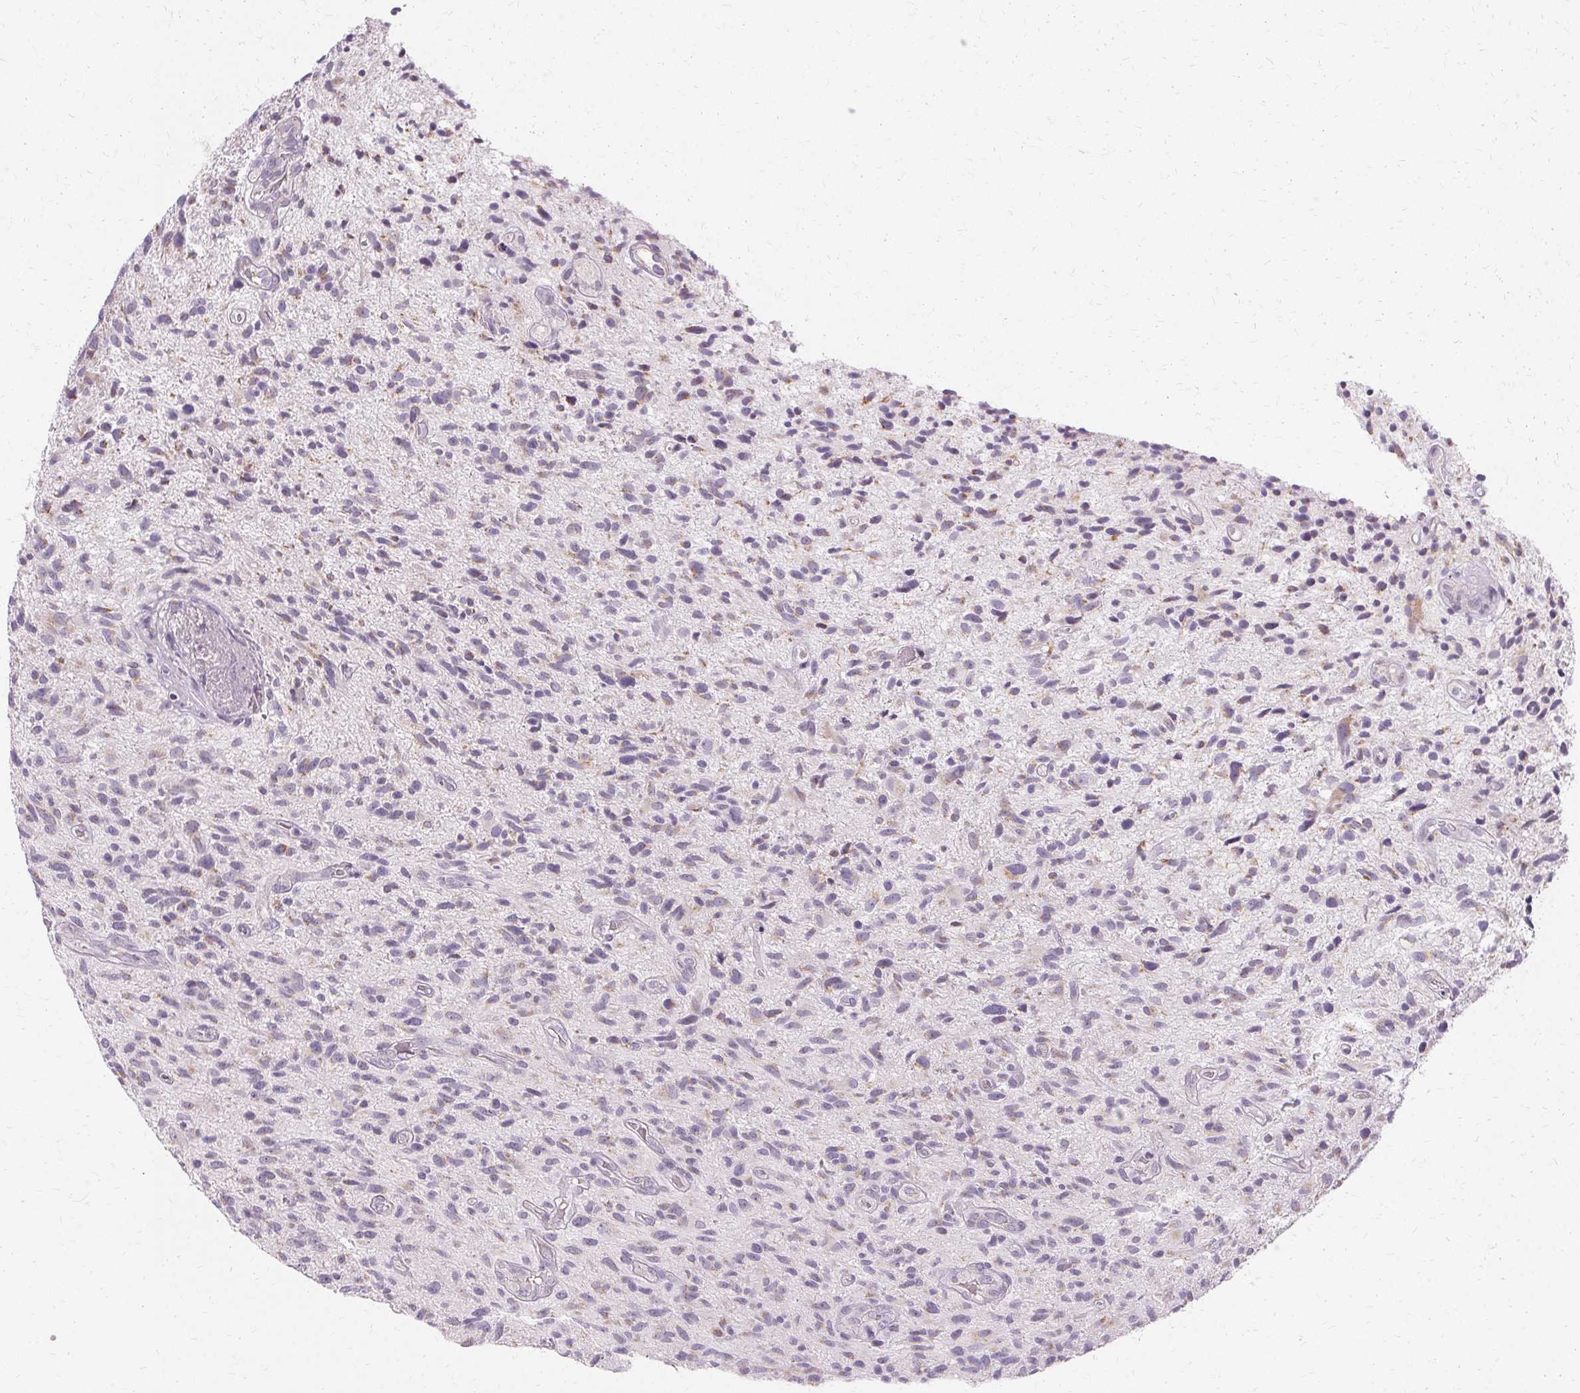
{"staining": {"intensity": "negative", "quantity": "none", "location": "none"}, "tissue": "glioma", "cell_type": "Tumor cells", "image_type": "cancer", "snomed": [{"axis": "morphology", "description": "Glioma, malignant, High grade"}, {"axis": "topography", "description": "Brain"}], "caption": "Image shows no protein staining in tumor cells of glioma tissue.", "gene": "FCRL3", "patient": {"sex": "male", "age": 75}}